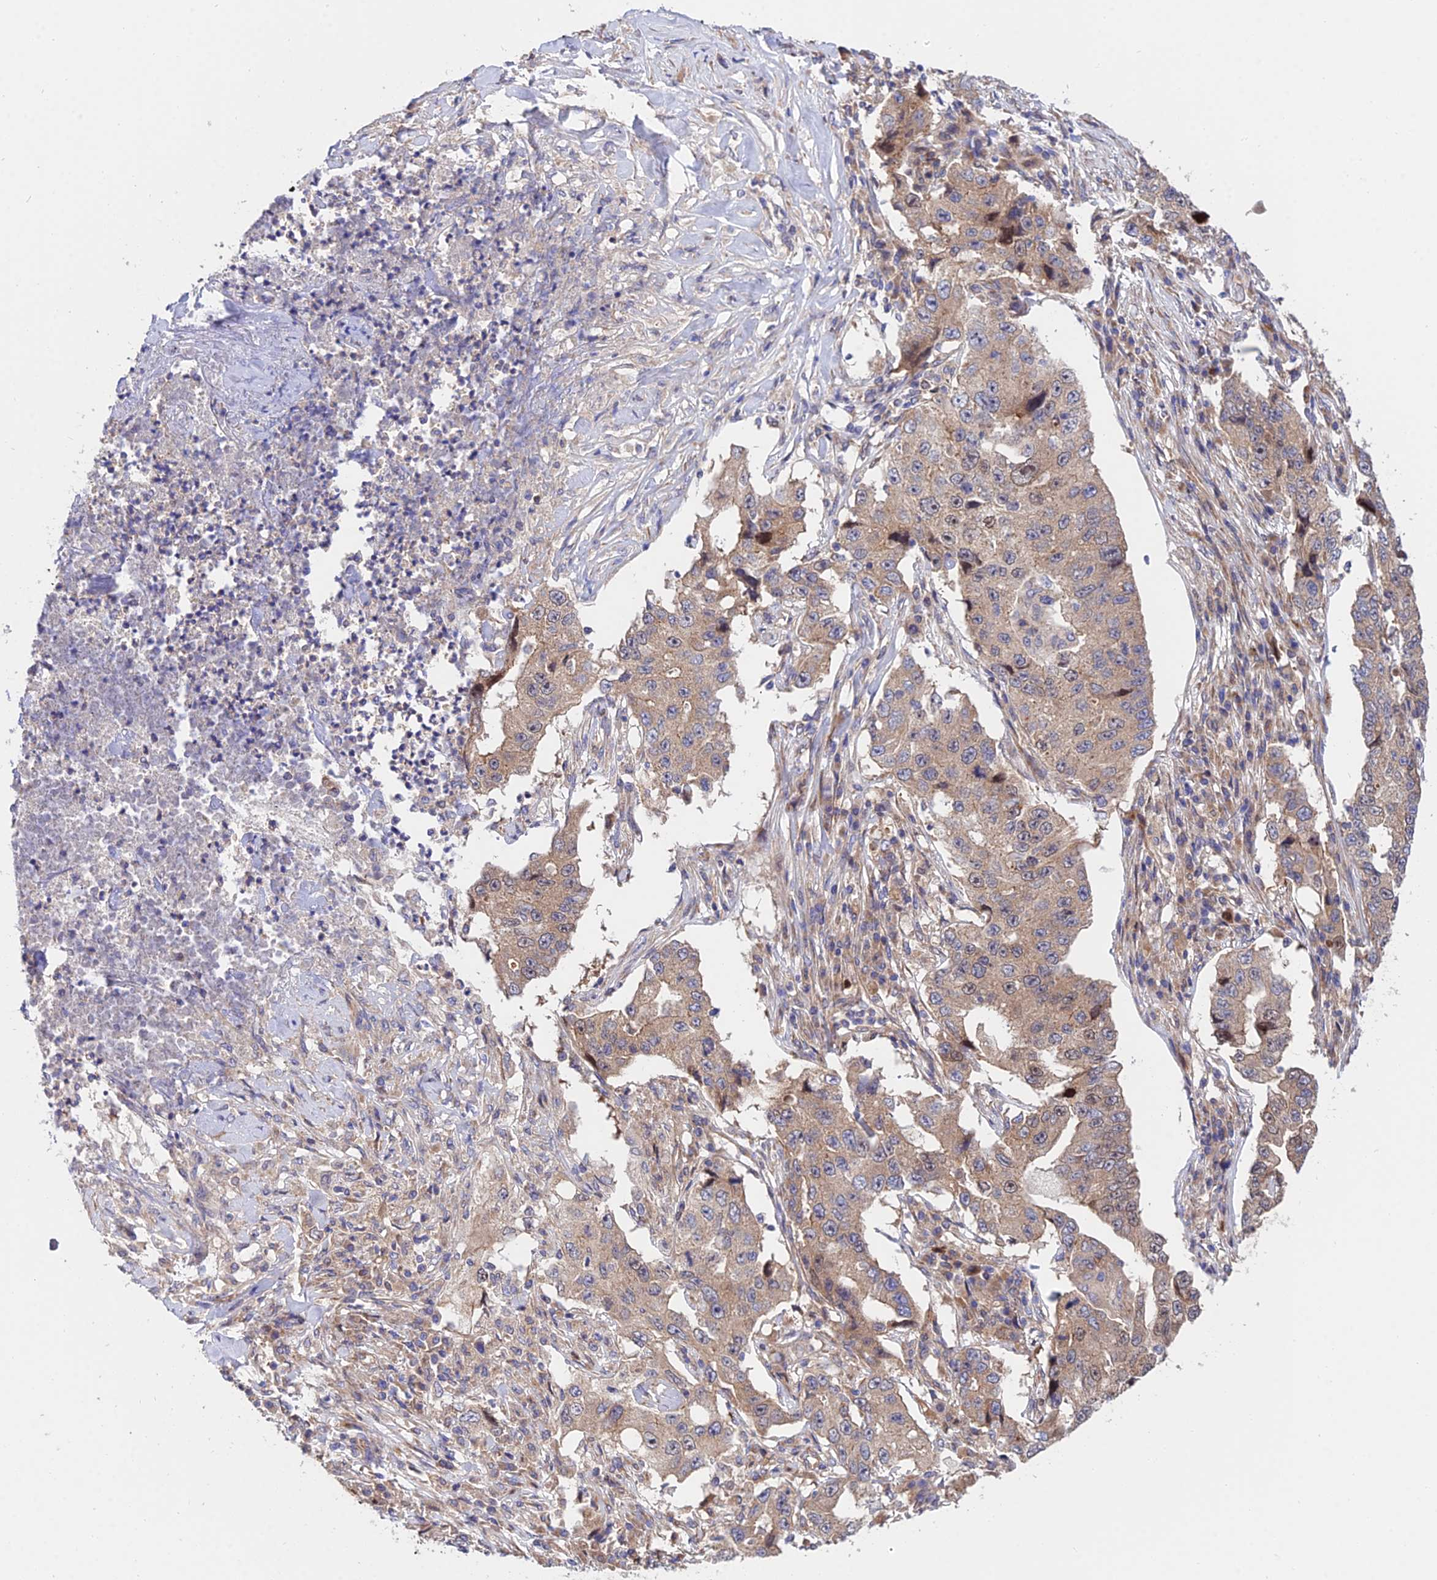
{"staining": {"intensity": "weak", "quantity": ">75%", "location": "cytoplasmic/membranous,nuclear"}, "tissue": "lung cancer", "cell_type": "Tumor cells", "image_type": "cancer", "snomed": [{"axis": "morphology", "description": "Adenocarcinoma, NOS"}, {"axis": "topography", "description": "Lung"}], "caption": "Immunohistochemical staining of lung cancer (adenocarcinoma) reveals low levels of weak cytoplasmic/membranous and nuclear protein staining in approximately >75% of tumor cells.", "gene": "CDC37L1", "patient": {"sex": "female", "age": 51}}